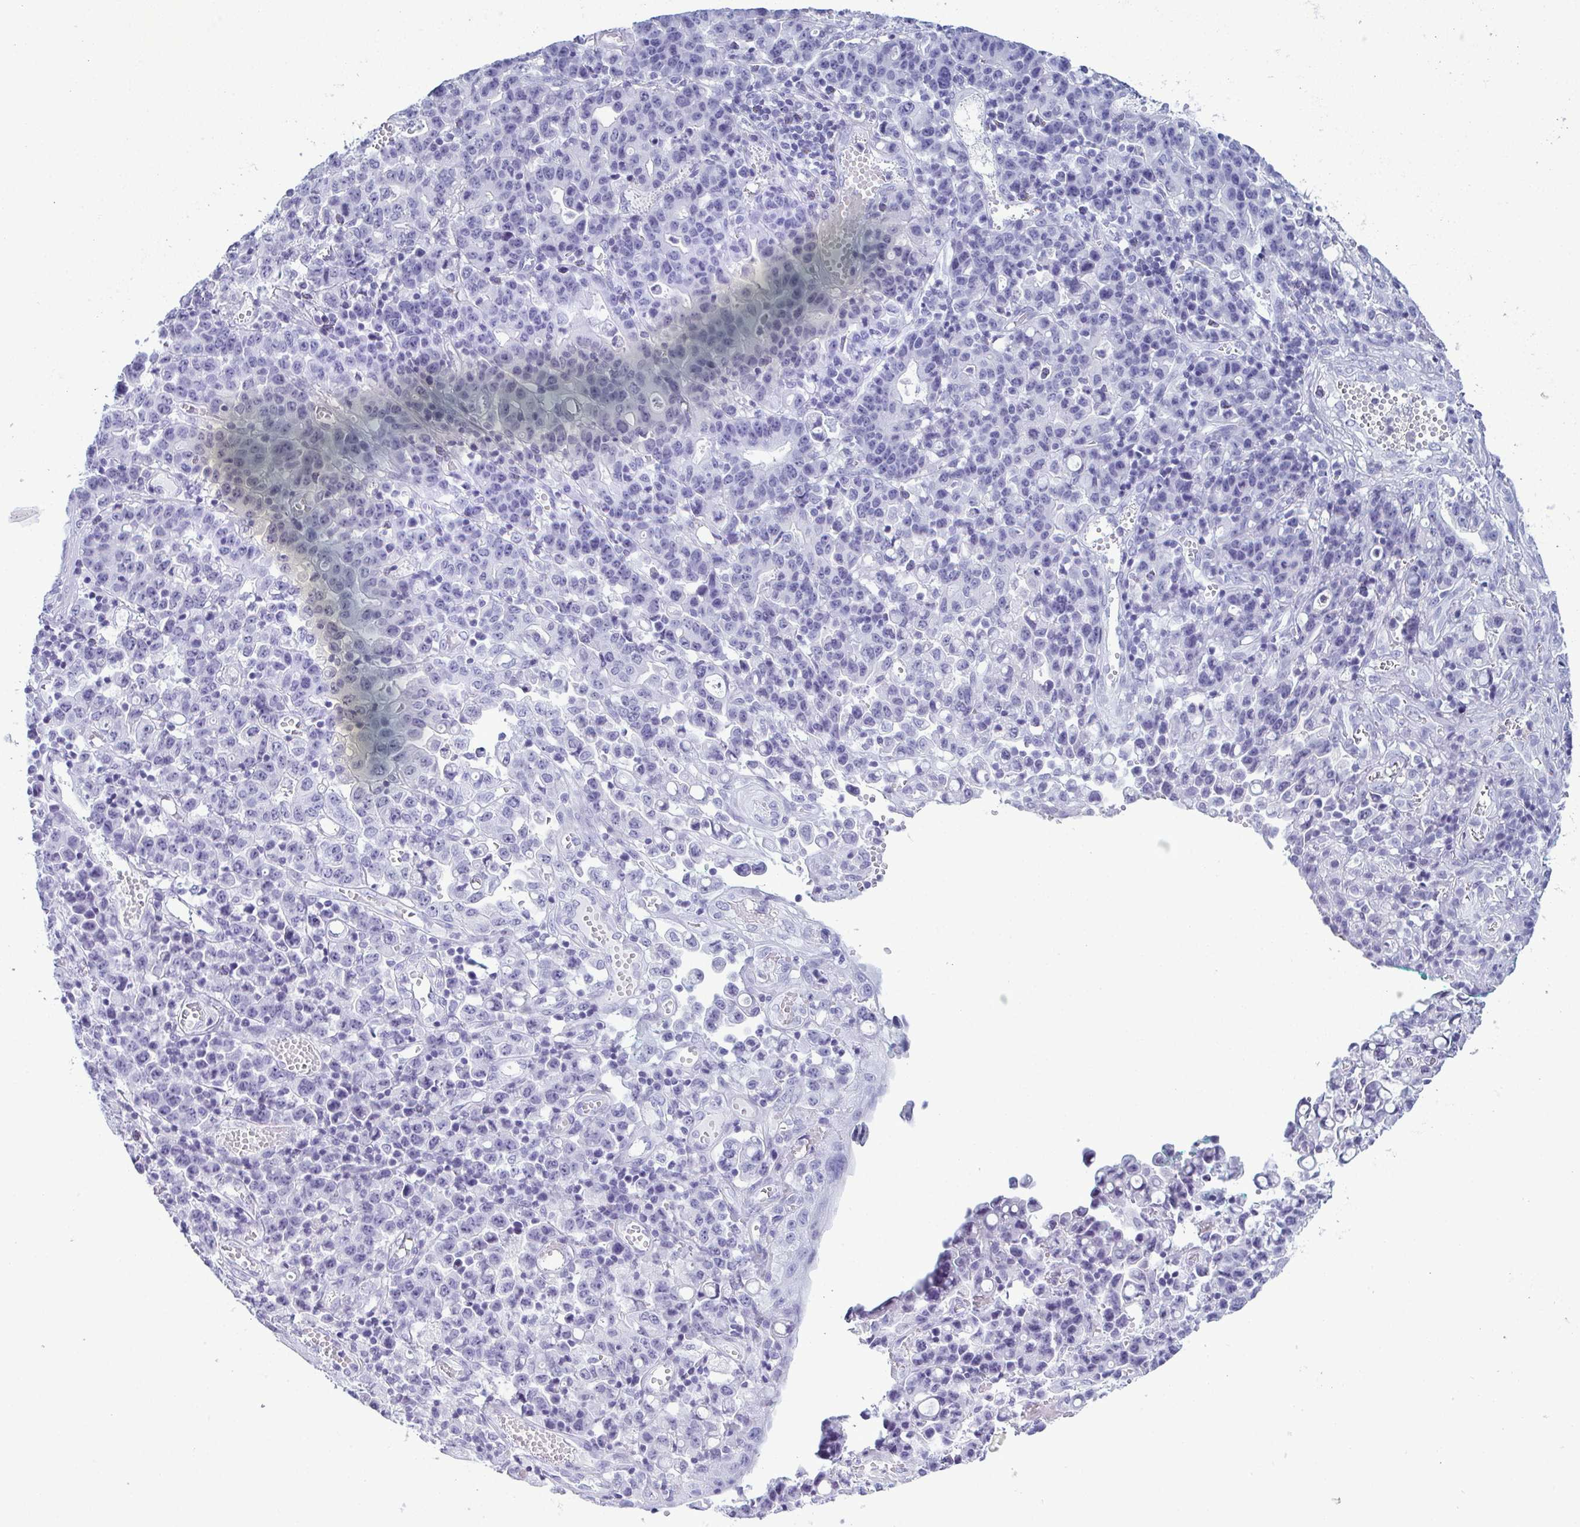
{"staining": {"intensity": "negative", "quantity": "none", "location": "none"}, "tissue": "stomach cancer", "cell_type": "Tumor cells", "image_type": "cancer", "snomed": [{"axis": "morphology", "description": "Adenocarcinoma, NOS"}, {"axis": "topography", "description": "Stomach, upper"}], "caption": "This is a histopathology image of immunohistochemistry (IHC) staining of stomach adenocarcinoma, which shows no staining in tumor cells.", "gene": "CDA", "patient": {"sex": "male", "age": 69}}